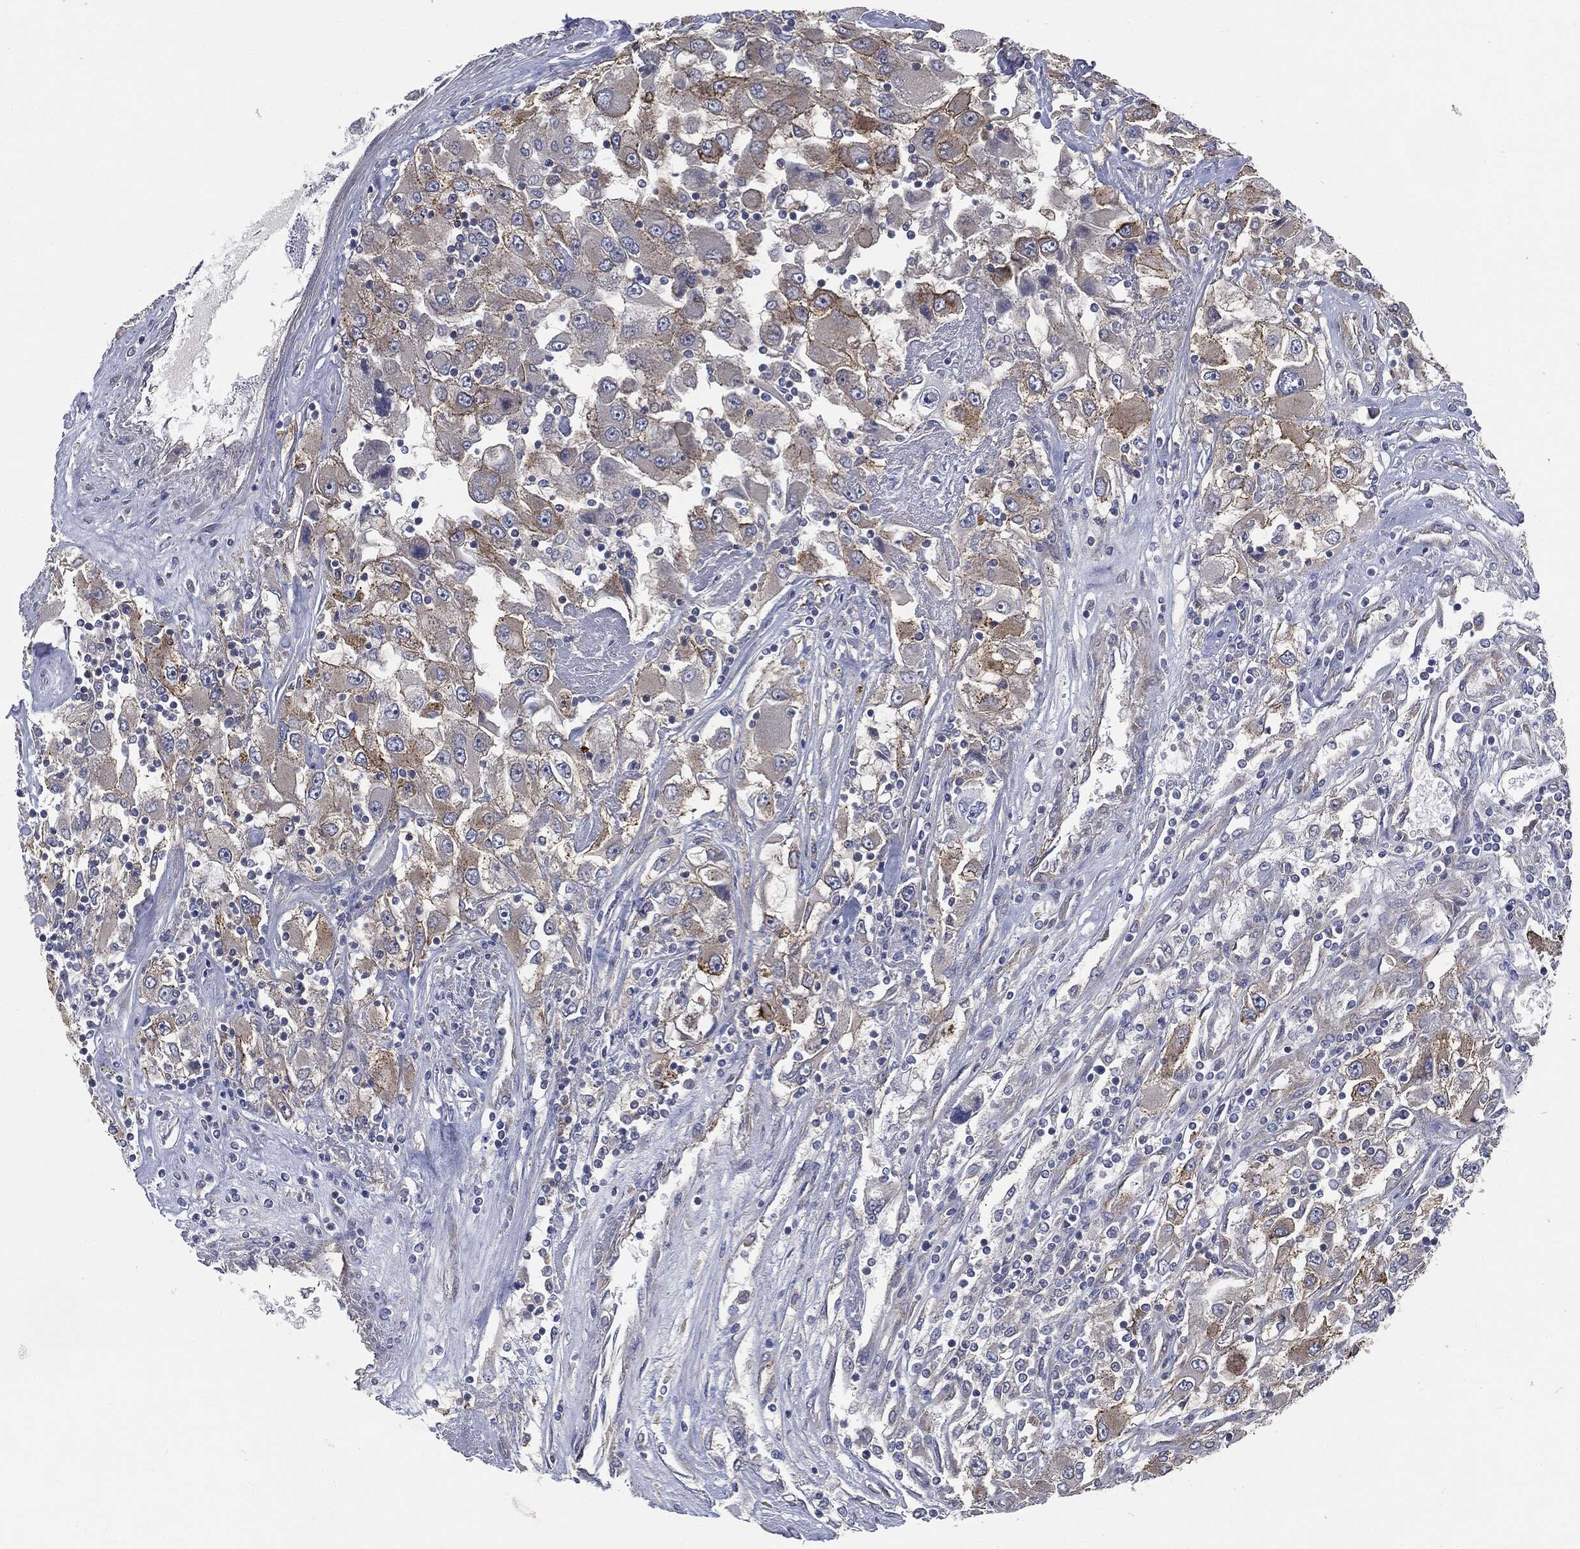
{"staining": {"intensity": "moderate", "quantity": "<25%", "location": "cytoplasmic/membranous"}, "tissue": "renal cancer", "cell_type": "Tumor cells", "image_type": "cancer", "snomed": [{"axis": "morphology", "description": "Adenocarcinoma, NOS"}, {"axis": "topography", "description": "Kidney"}], "caption": "A brown stain shows moderate cytoplasmic/membranous positivity of a protein in renal adenocarcinoma tumor cells.", "gene": "EPS15L1", "patient": {"sex": "female", "age": 52}}